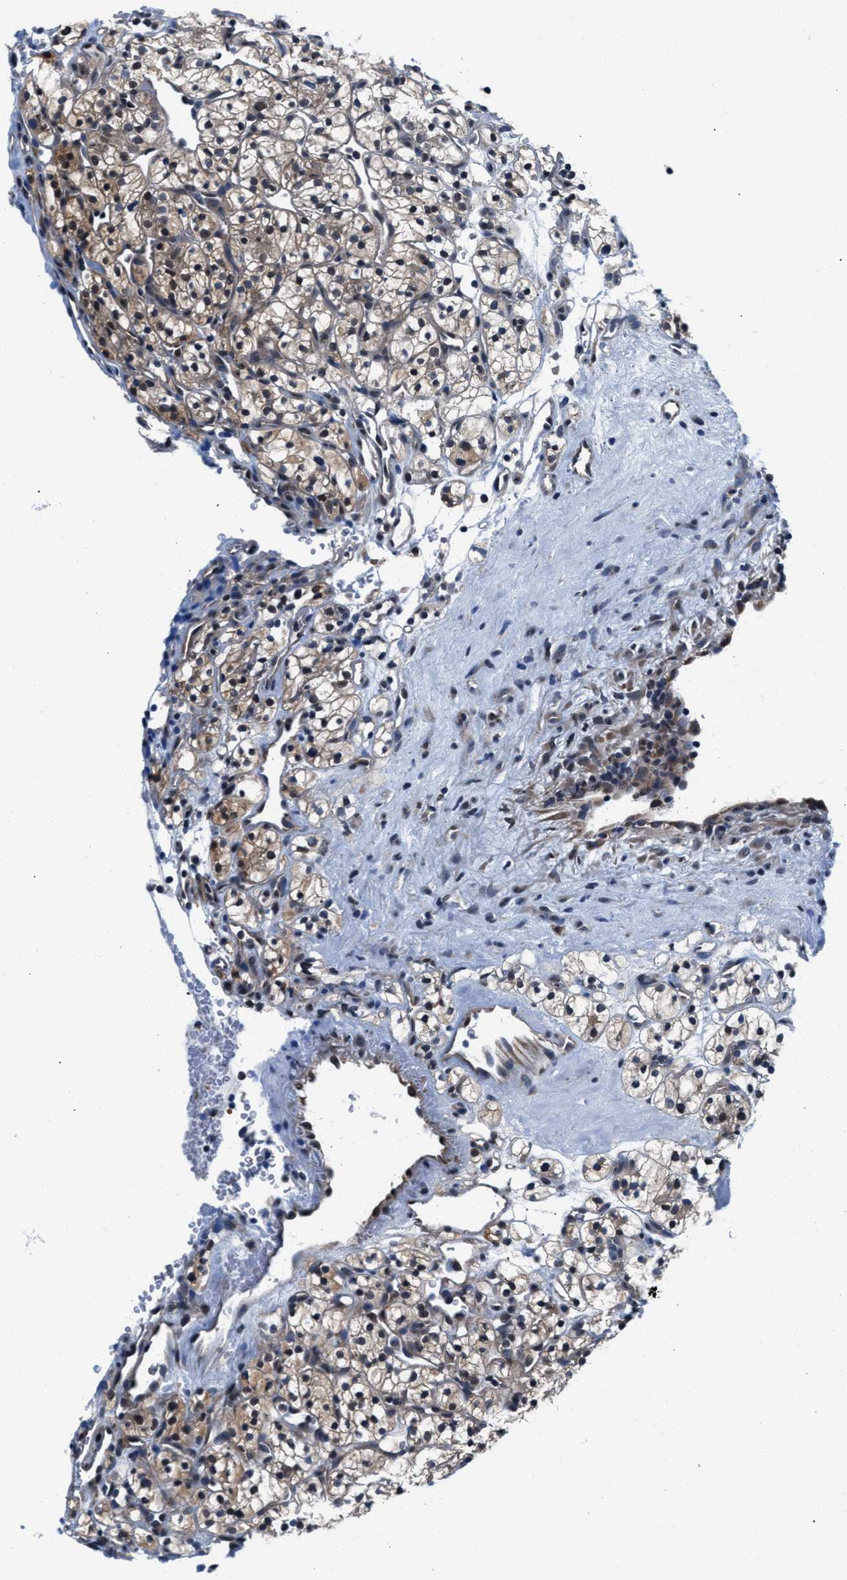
{"staining": {"intensity": "weak", "quantity": ">75%", "location": "cytoplasmic/membranous"}, "tissue": "renal cancer", "cell_type": "Tumor cells", "image_type": "cancer", "snomed": [{"axis": "morphology", "description": "Adenocarcinoma, NOS"}, {"axis": "topography", "description": "Kidney"}], "caption": "This photomicrograph demonstrates immunohistochemistry (IHC) staining of adenocarcinoma (renal), with low weak cytoplasmic/membranous expression in approximately >75% of tumor cells.", "gene": "PRPSAP2", "patient": {"sex": "female", "age": 57}}